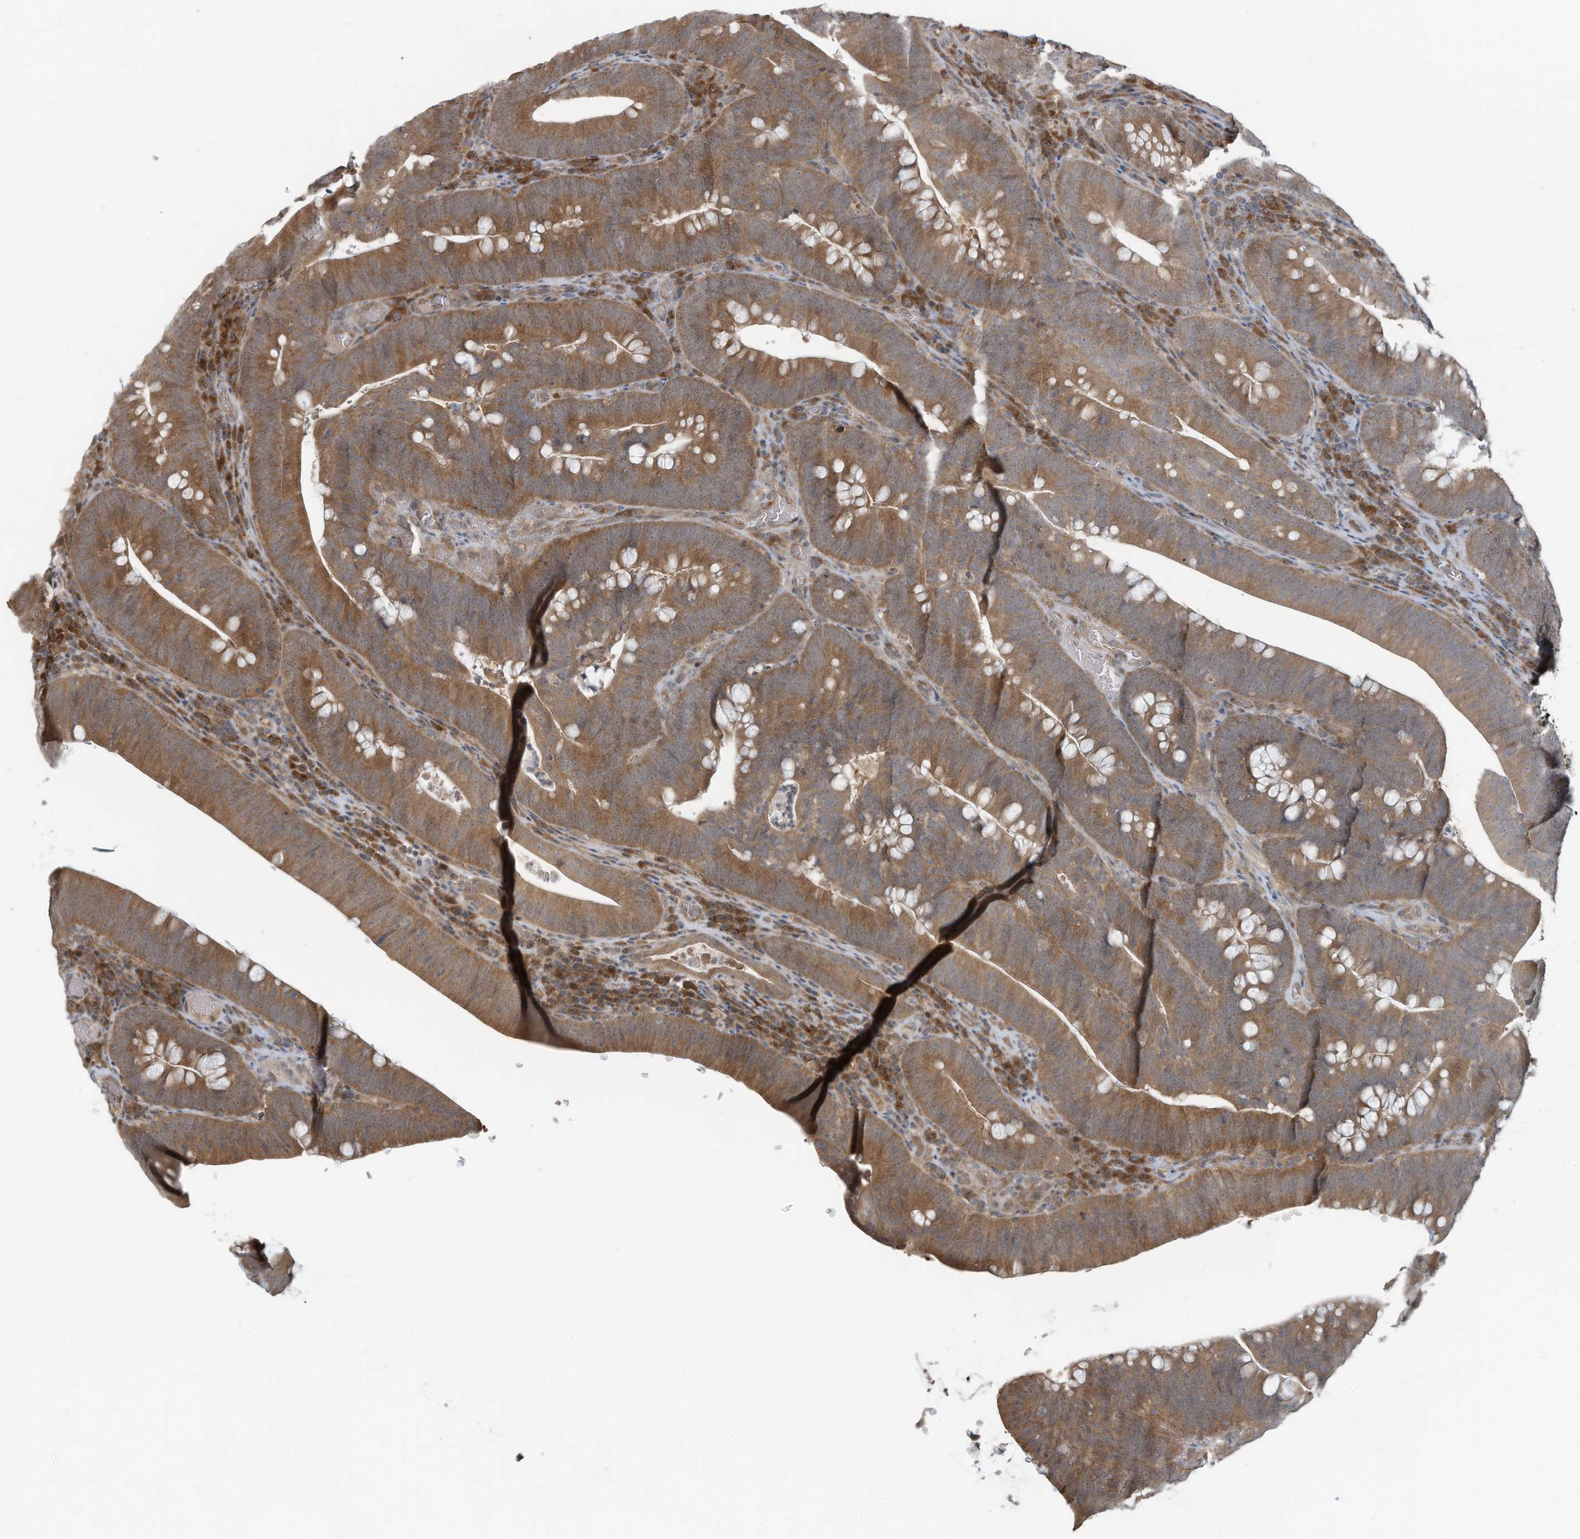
{"staining": {"intensity": "moderate", "quantity": ">75%", "location": "cytoplasmic/membranous"}, "tissue": "colorectal cancer", "cell_type": "Tumor cells", "image_type": "cancer", "snomed": [{"axis": "morphology", "description": "Normal tissue, NOS"}, {"axis": "topography", "description": "Colon"}], "caption": "Immunohistochemistry (IHC) of colorectal cancer demonstrates medium levels of moderate cytoplasmic/membranous positivity in about >75% of tumor cells.", "gene": "ERI2", "patient": {"sex": "female", "age": 82}}